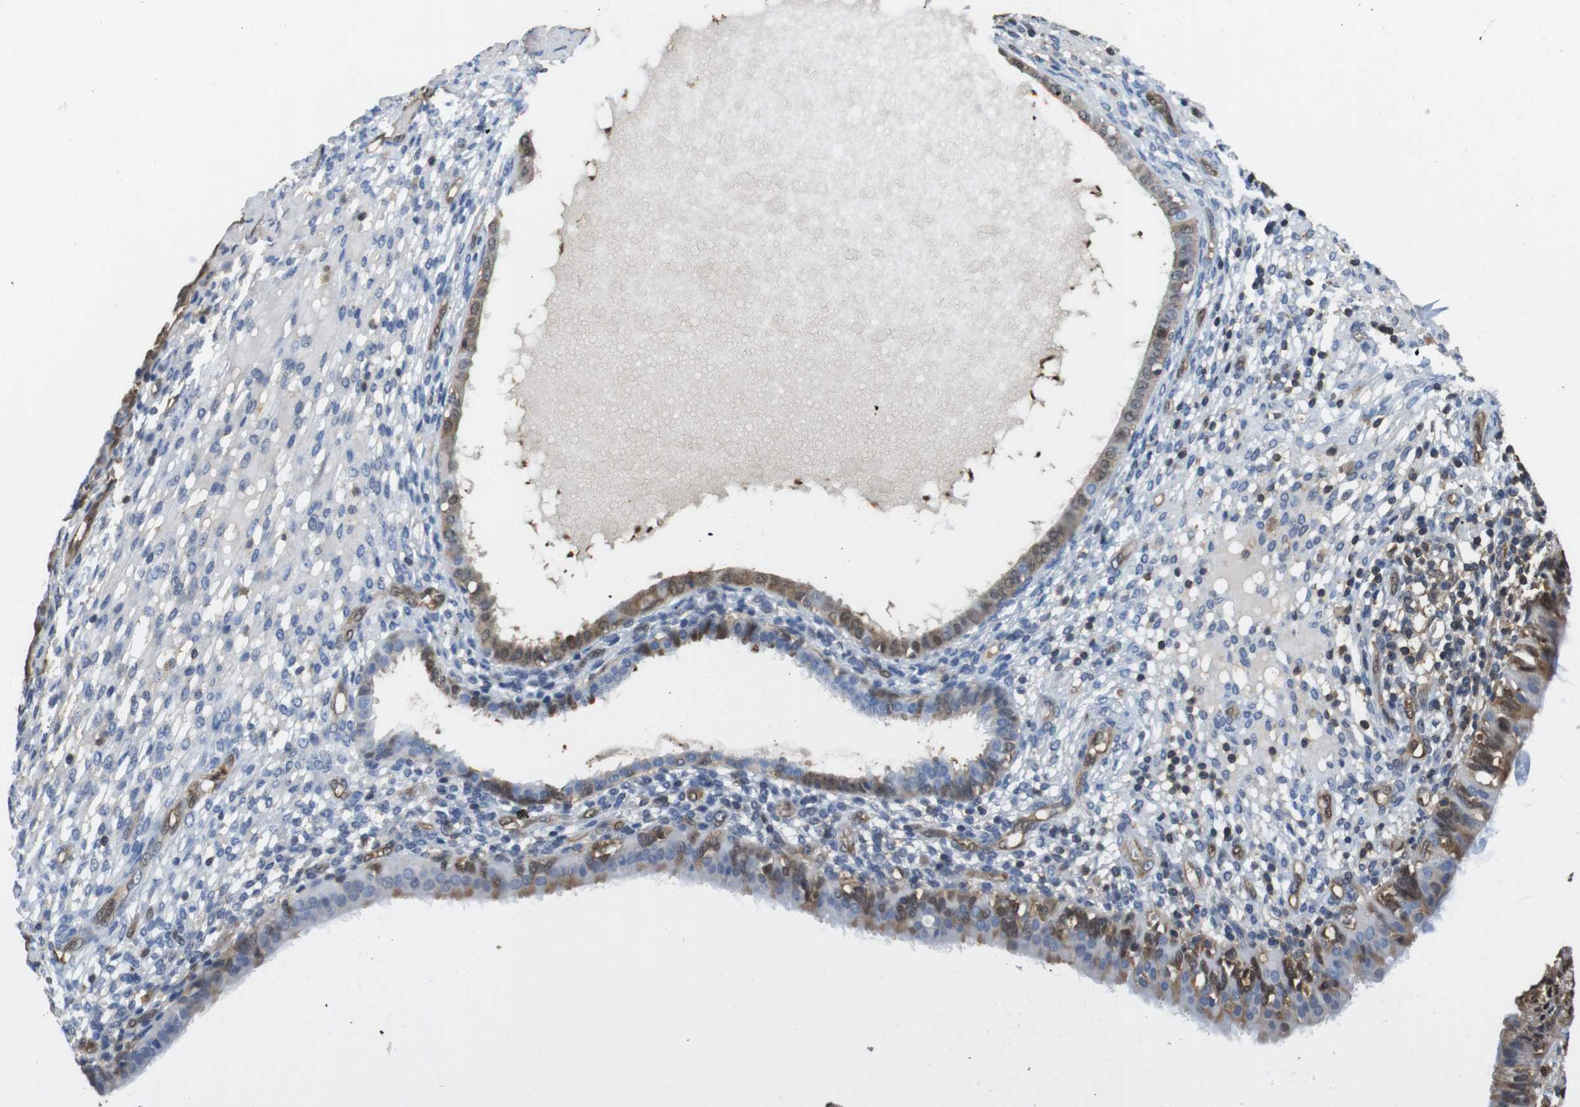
{"staining": {"intensity": "negative", "quantity": "none", "location": "none"}, "tissue": "endometrium", "cell_type": "Cells in endometrial stroma", "image_type": "normal", "snomed": [{"axis": "morphology", "description": "Normal tissue, NOS"}, {"axis": "topography", "description": "Endometrium"}], "caption": "Immunohistochemistry histopathology image of normal endometrium: endometrium stained with DAB (3,3'-diaminobenzidine) displays no significant protein staining in cells in endometrial stroma. Brightfield microscopy of IHC stained with DAB (brown) and hematoxylin (blue), captured at high magnification.", "gene": "LDHA", "patient": {"sex": "female", "age": 61}}